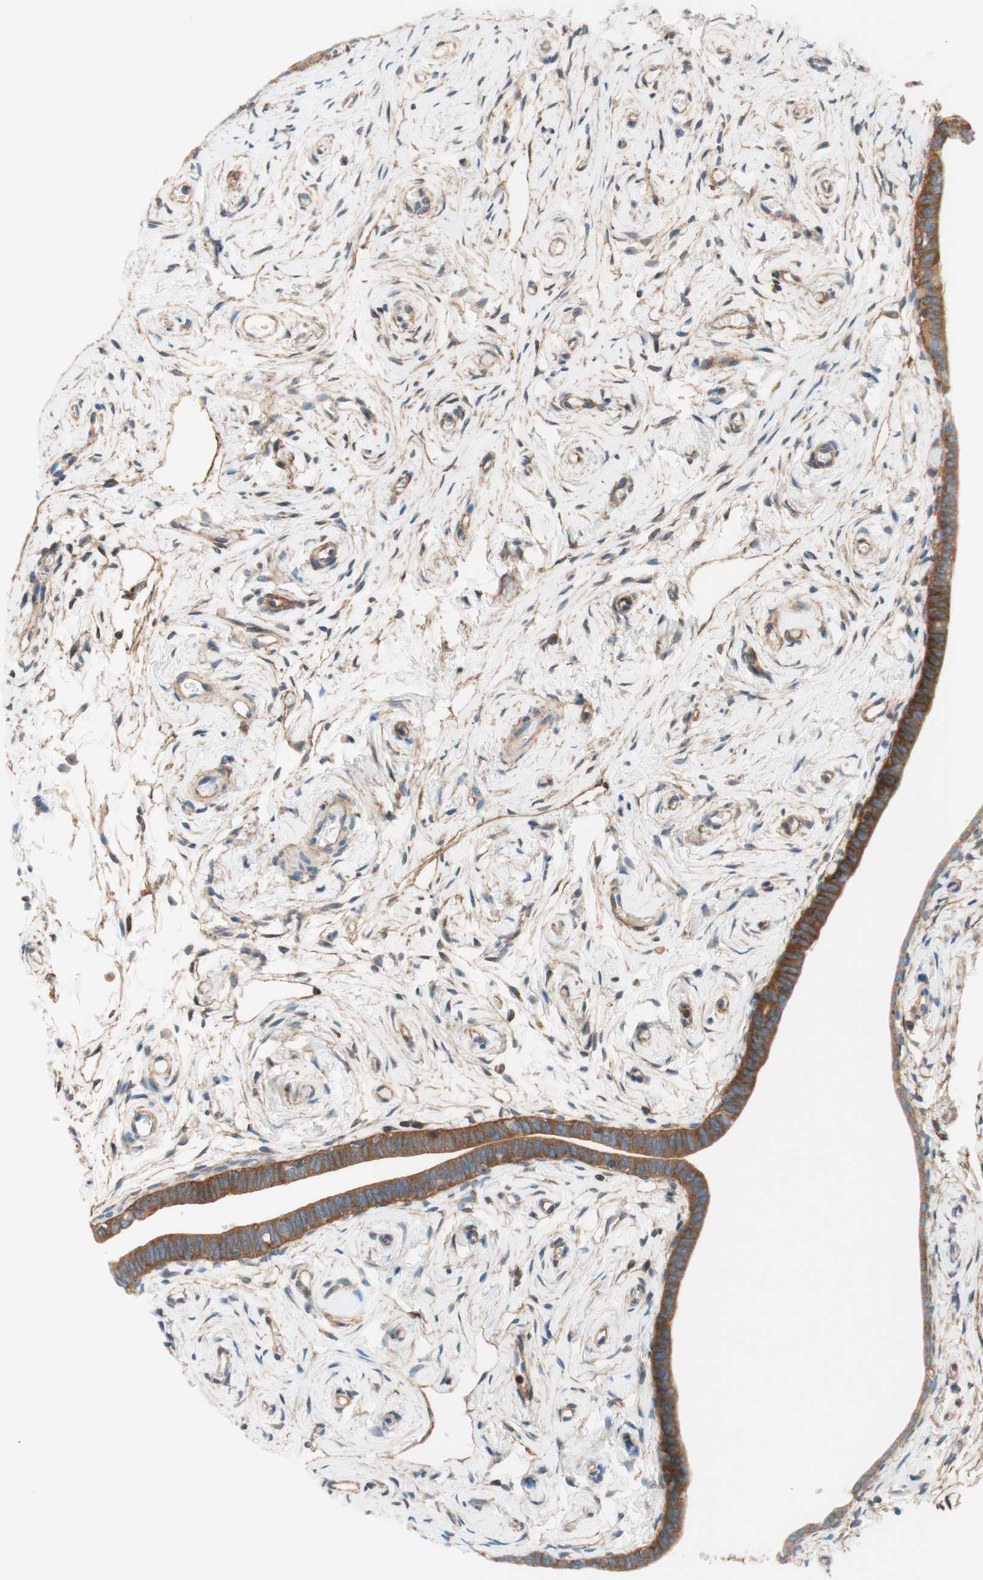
{"staining": {"intensity": "moderate", "quantity": ">75%", "location": "cytoplasmic/membranous"}, "tissue": "fallopian tube", "cell_type": "Glandular cells", "image_type": "normal", "snomed": [{"axis": "morphology", "description": "Normal tissue, NOS"}, {"axis": "topography", "description": "Fallopian tube"}], "caption": "A medium amount of moderate cytoplasmic/membranous positivity is present in about >75% of glandular cells in benign fallopian tube. (DAB IHC, brown staining for protein, blue staining for nuclei).", "gene": "VPS26A", "patient": {"sex": "female", "age": 71}}